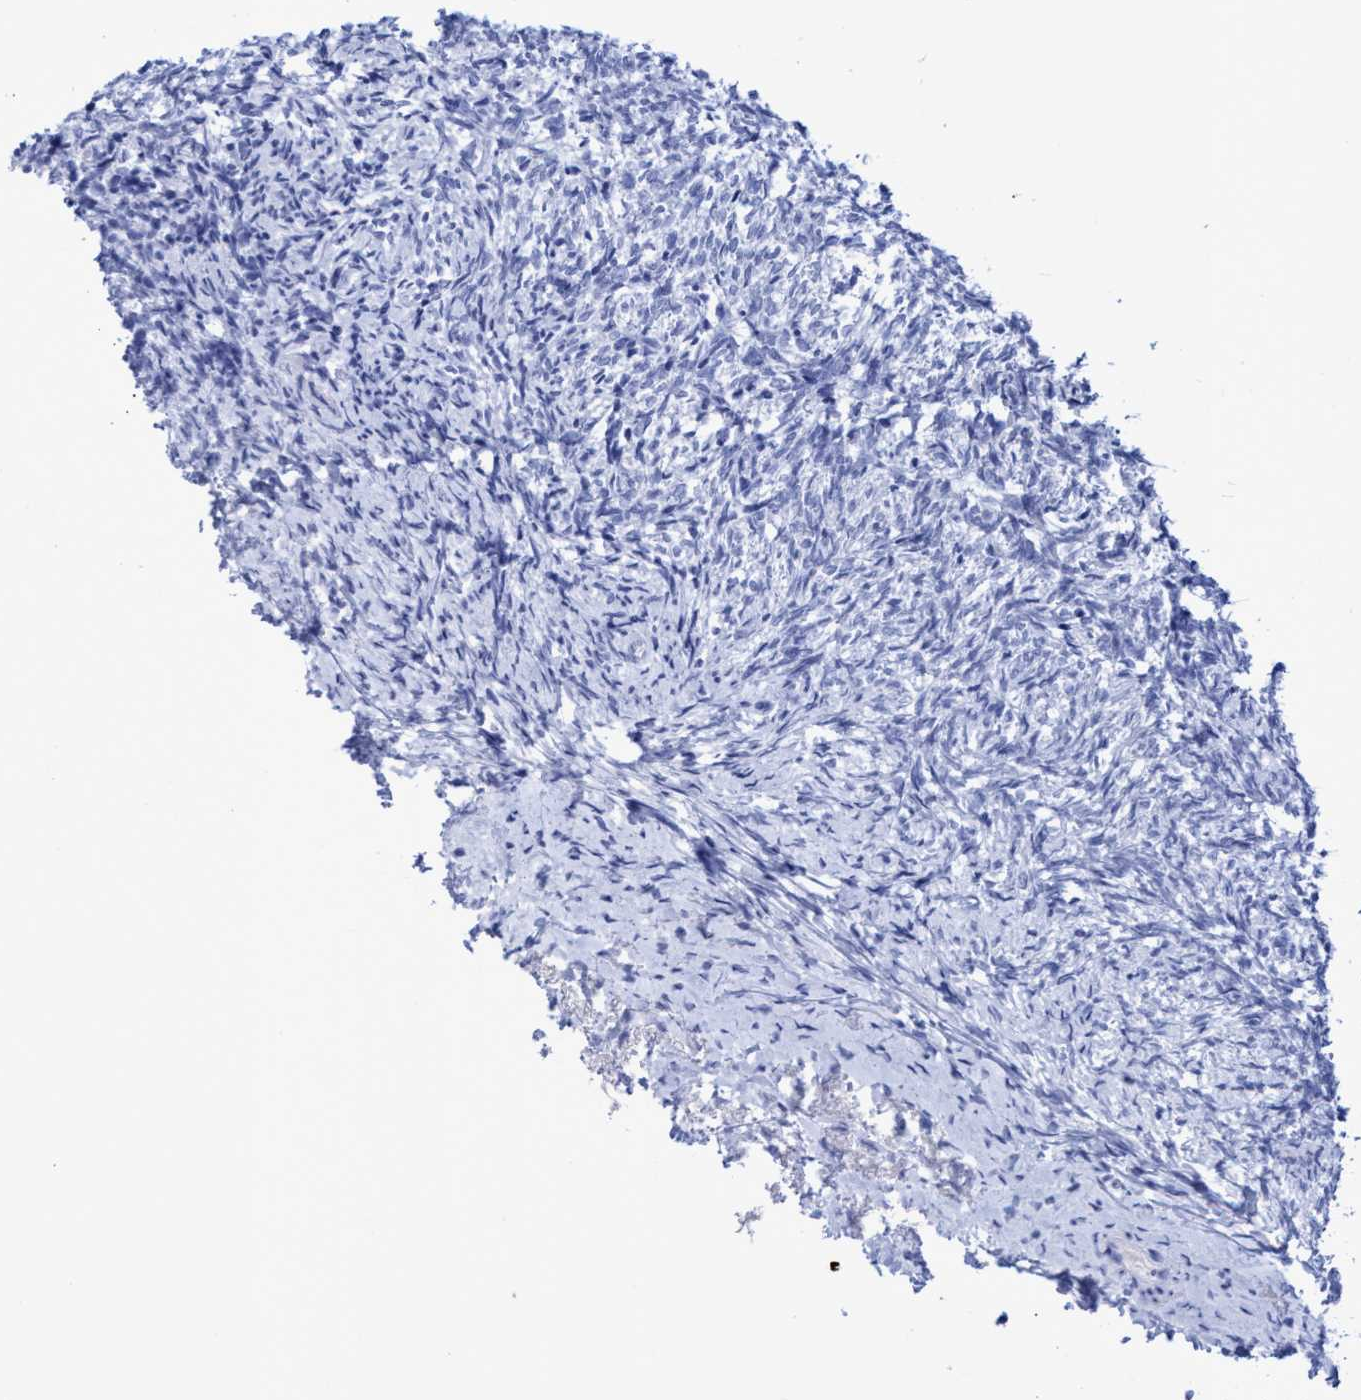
{"staining": {"intensity": "negative", "quantity": "none", "location": "none"}, "tissue": "ovary", "cell_type": "Ovarian stroma cells", "image_type": "normal", "snomed": [{"axis": "morphology", "description": "Normal tissue, NOS"}, {"axis": "topography", "description": "Ovary"}], "caption": "This is an IHC histopathology image of benign ovary. There is no positivity in ovarian stroma cells.", "gene": "INSL6", "patient": {"sex": "female", "age": 41}}